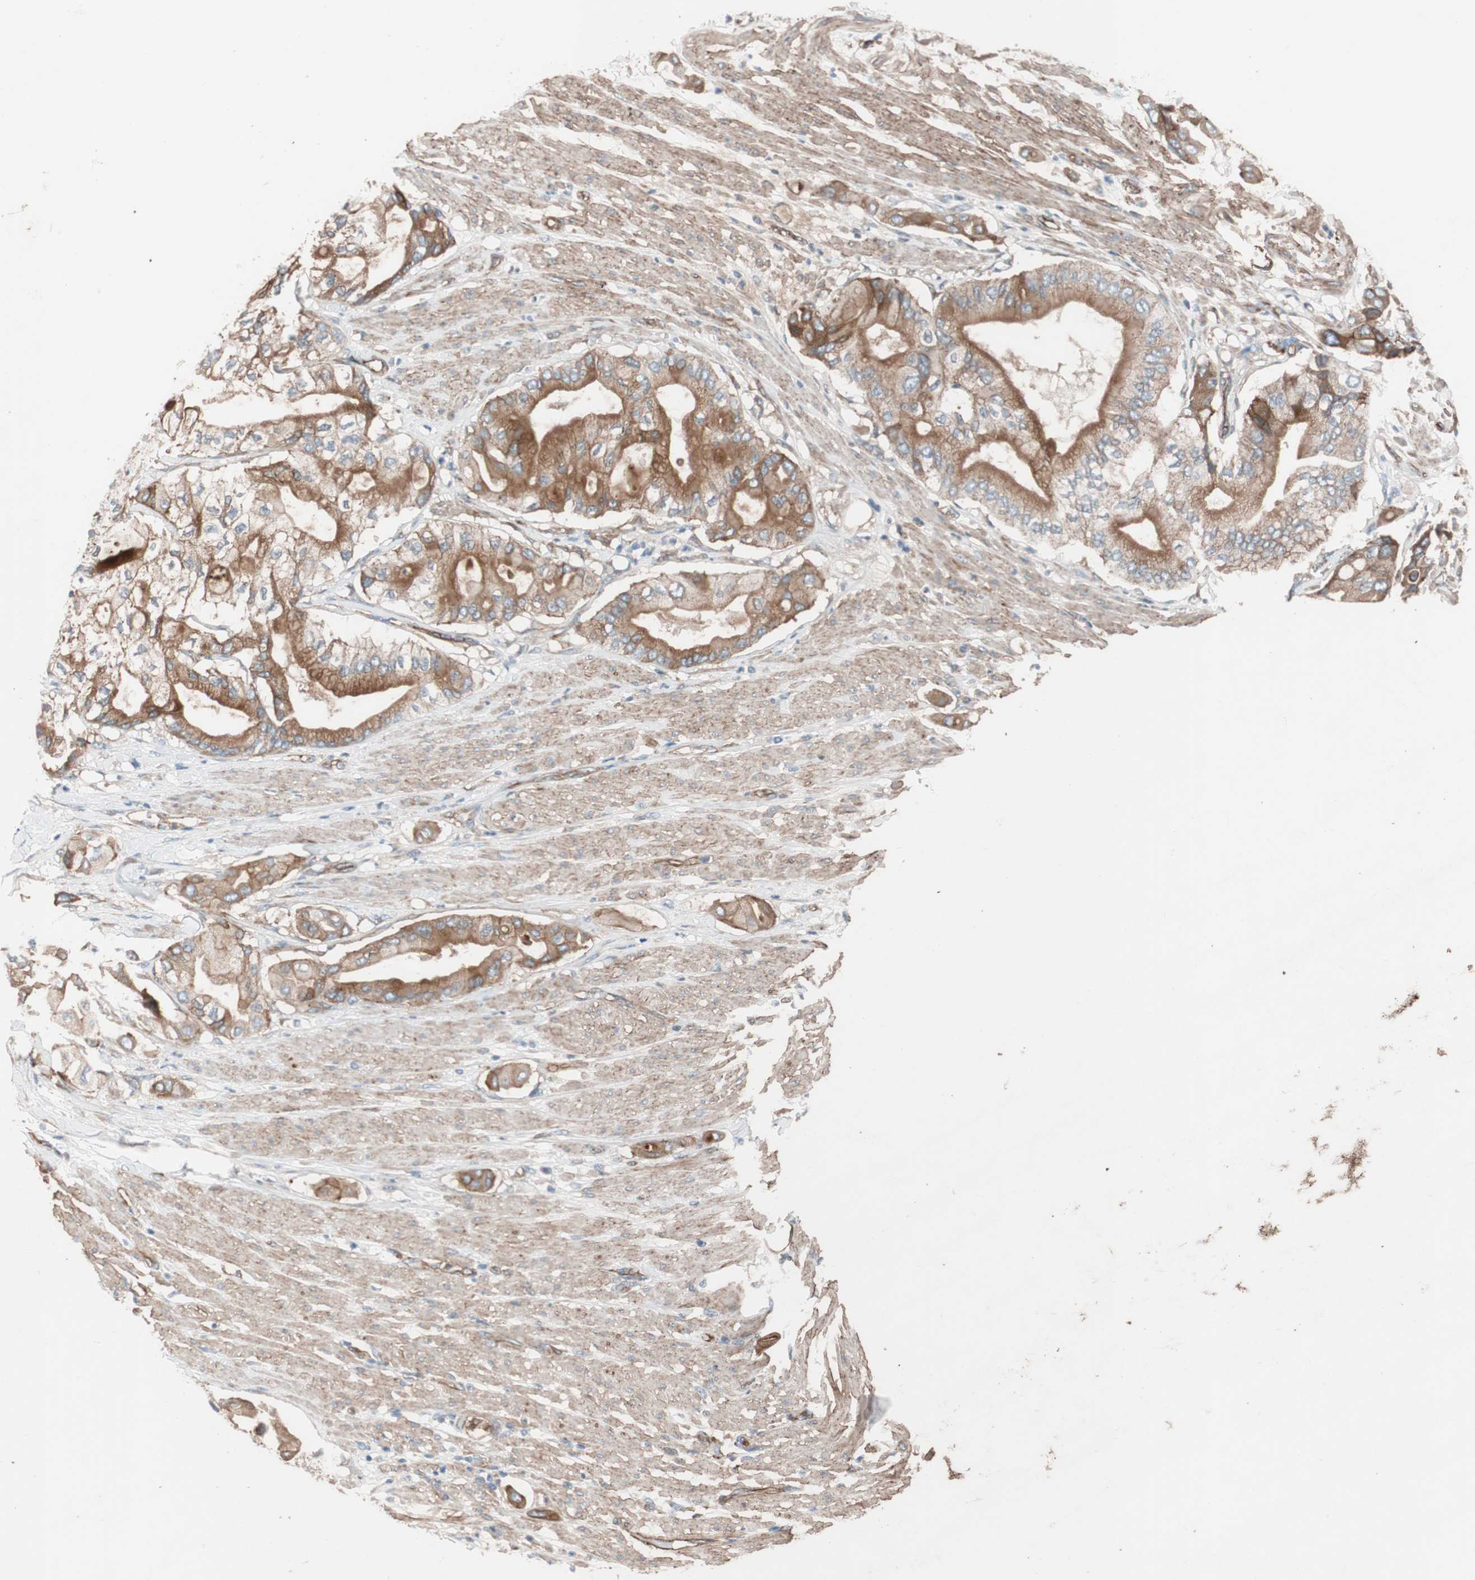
{"staining": {"intensity": "moderate", "quantity": ">75%", "location": "cytoplasmic/membranous"}, "tissue": "pancreatic cancer", "cell_type": "Tumor cells", "image_type": "cancer", "snomed": [{"axis": "morphology", "description": "Adenocarcinoma, NOS"}, {"axis": "morphology", "description": "Adenocarcinoma, metastatic, NOS"}, {"axis": "topography", "description": "Lymph node"}, {"axis": "topography", "description": "Pancreas"}, {"axis": "topography", "description": "Duodenum"}], "caption": "DAB immunohistochemical staining of pancreatic cancer displays moderate cytoplasmic/membranous protein positivity in about >75% of tumor cells.", "gene": "SPINT1", "patient": {"sex": "female", "age": 64}}